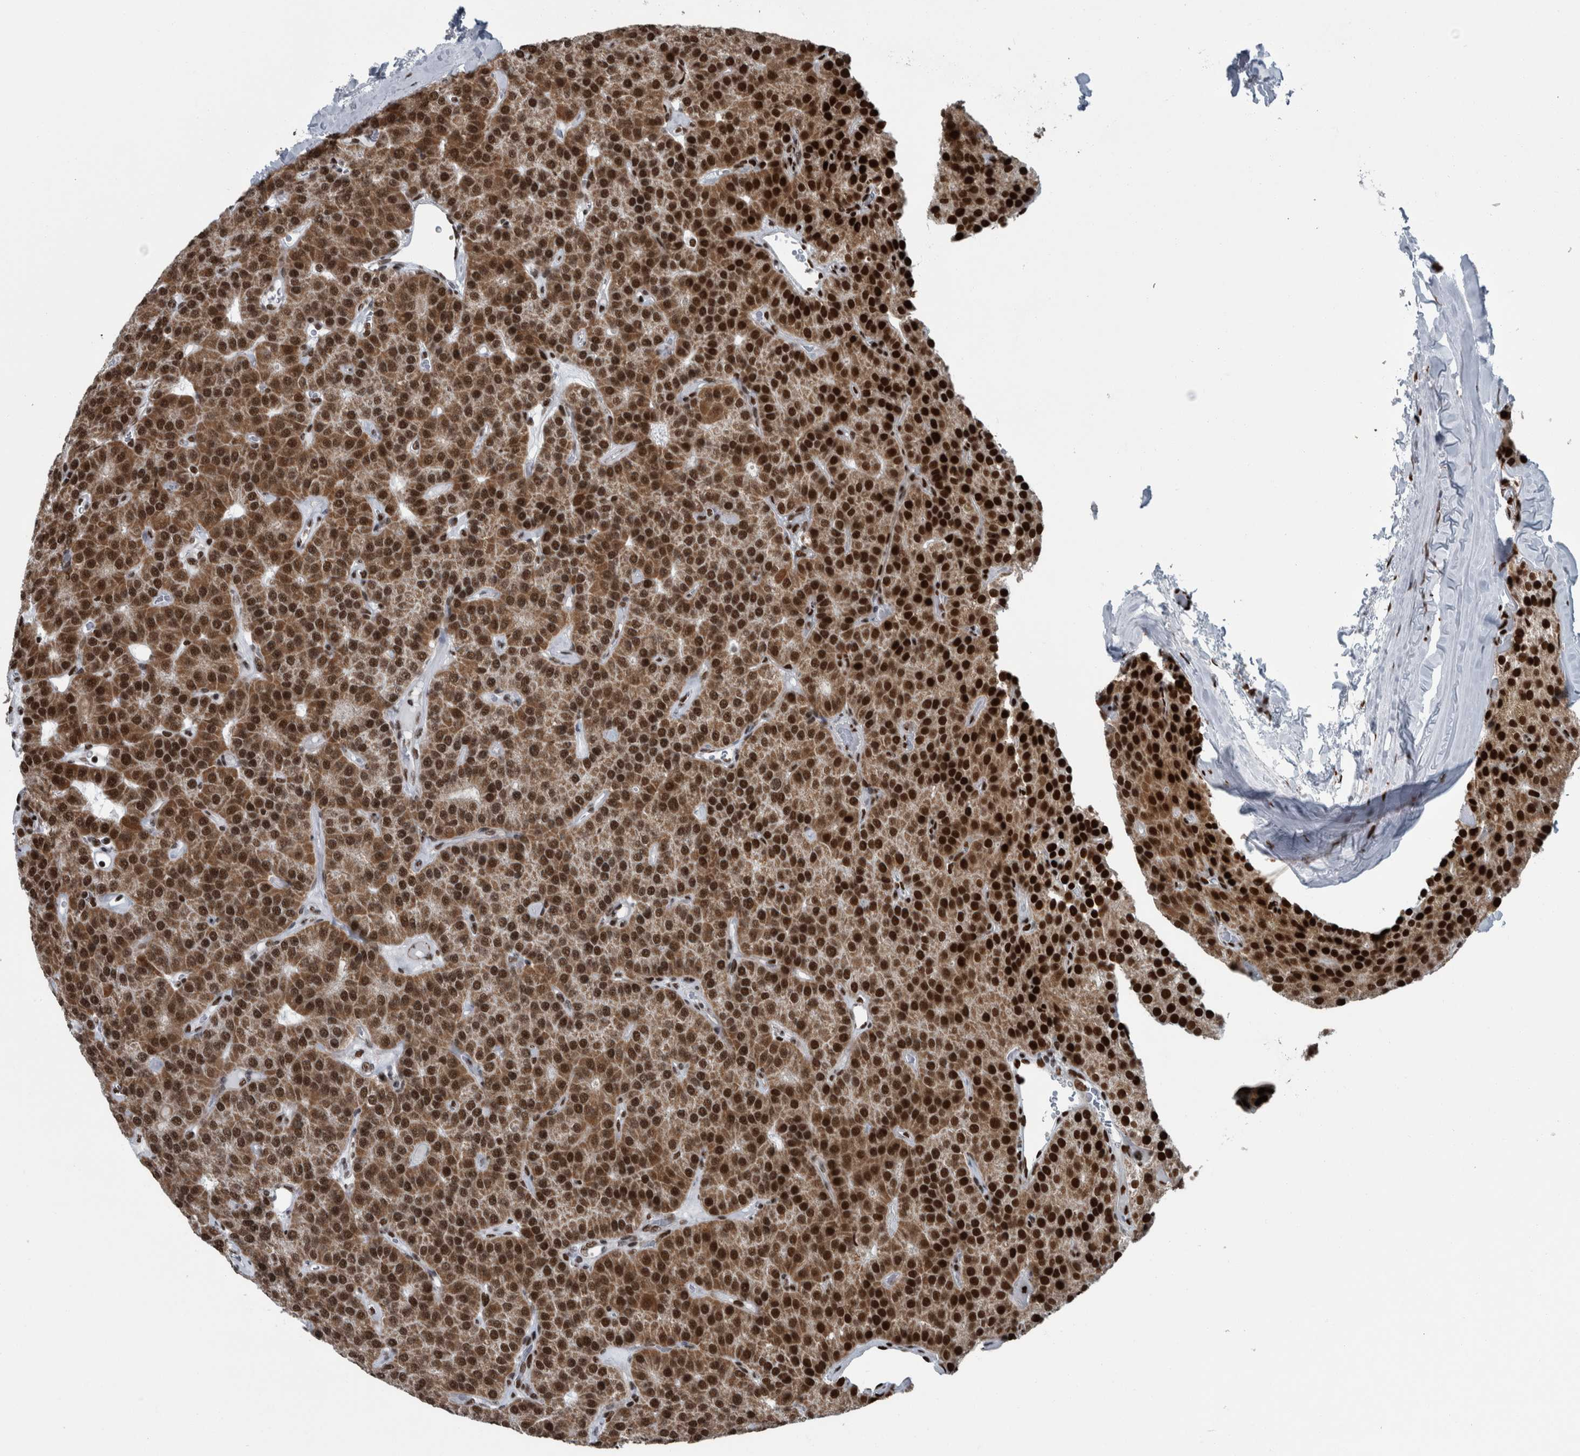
{"staining": {"intensity": "strong", "quantity": ">75%", "location": "nuclear"}, "tissue": "parathyroid gland", "cell_type": "Glandular cells", "image_type": "normal", "snomed": [{"axis": "morphology", "description": "Normal tissue, NOS"}, {"axis": "morphology", "description": "Adenoma, NOS"}, {"axis": "topography", "description": "Parathyroid gland"}], "caption": "IHC of unremarkable human parathyroid gland demonstrates high levels of strong nuclear staining in about >75% of glandular cells. The staining was performed using DAB (3,3'-diaminobenzidine) to visualize the protein expression in brown, while the nuclei were stained in blue with hematoxylin (Magnification: 20x).", "gene": "DNMT3A", "patient": {"sex": "female", "age": 86}}